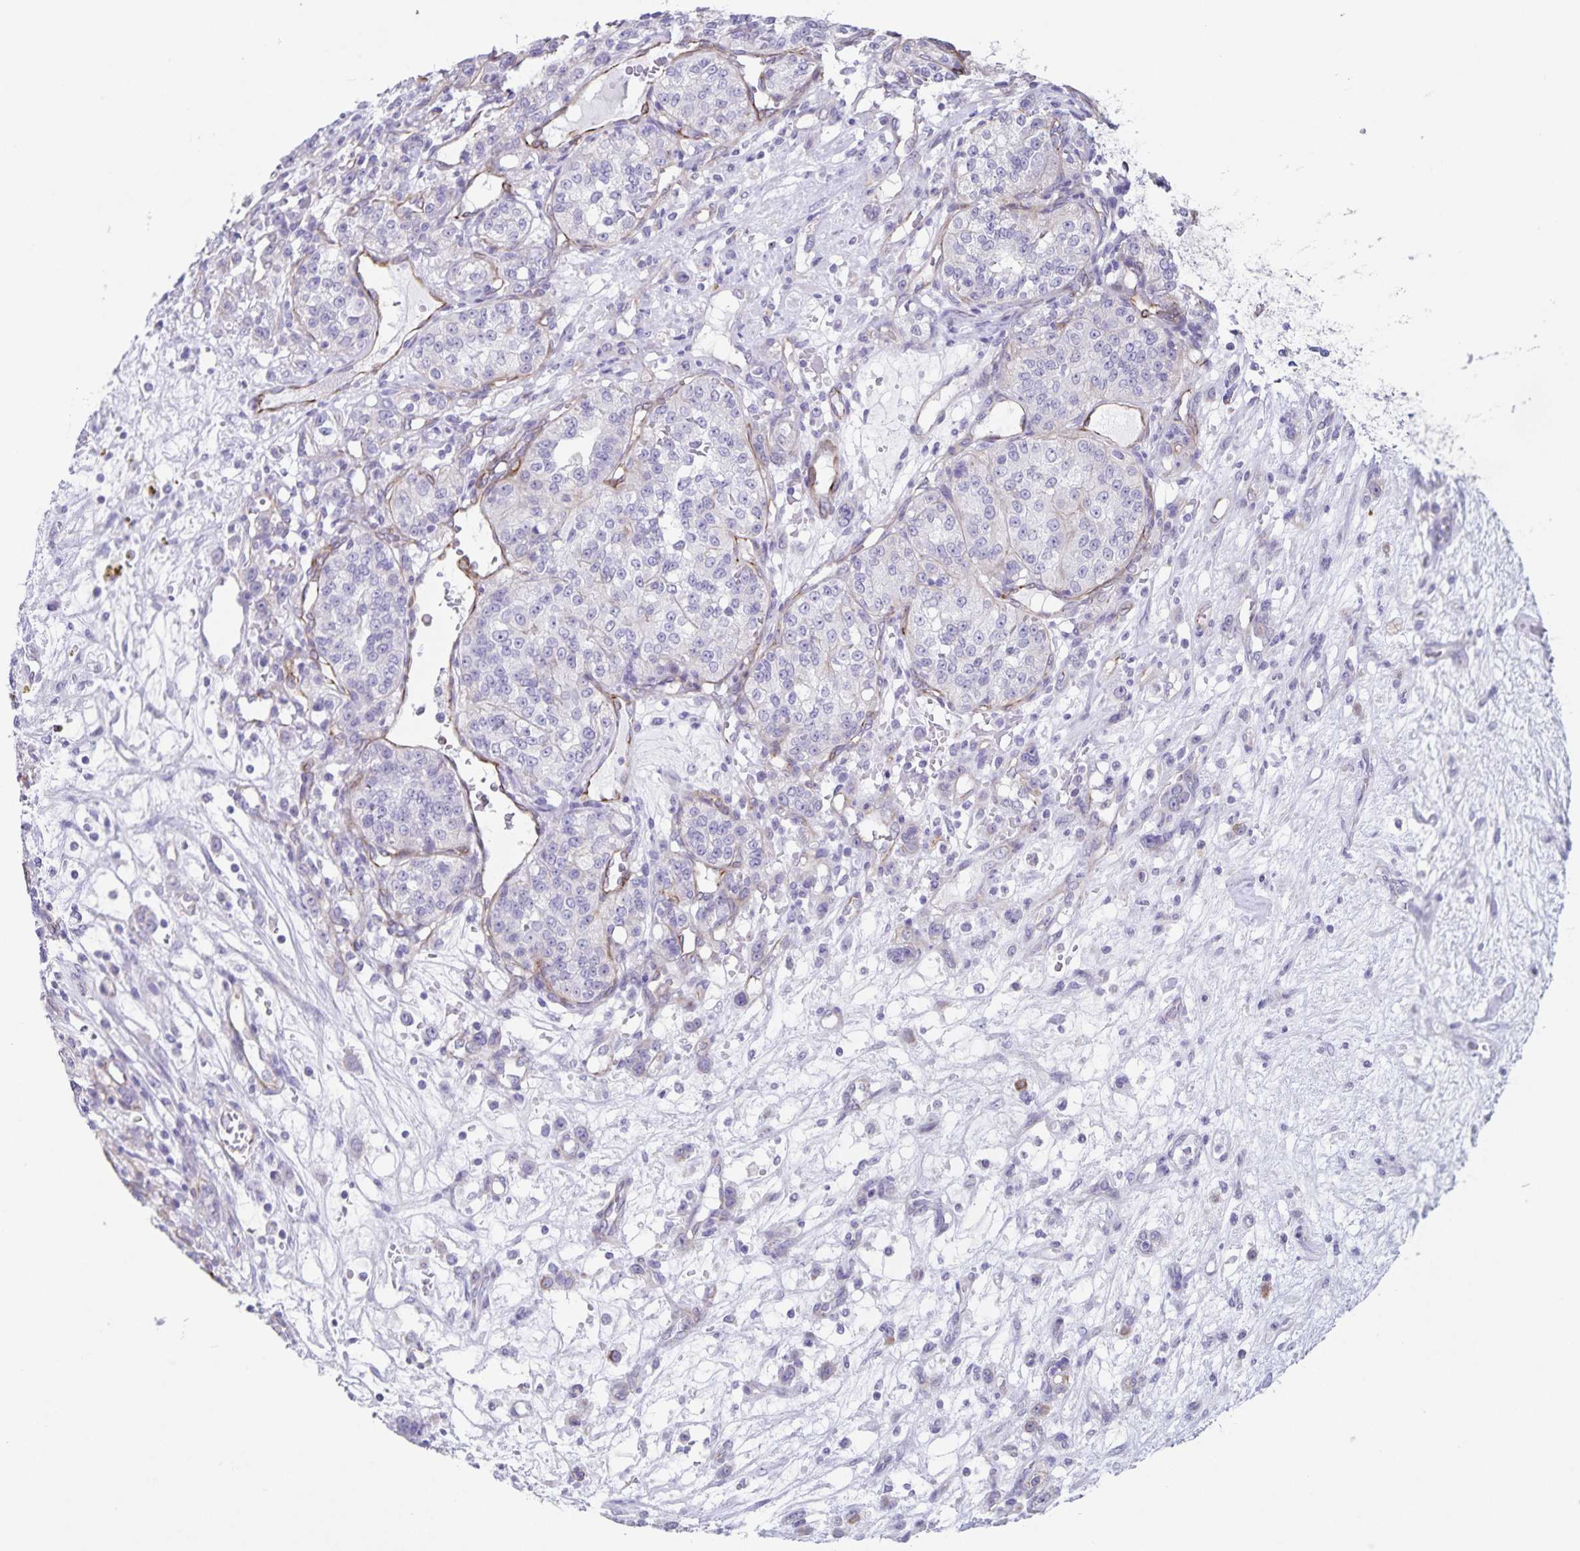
{"staining": {"intensity": "negative", "quantity": "none", "location": "none"}, "tissue": "renal cancer", "cell_type": "Tumor cells", "image_type": "cancer", "snomed": [{"axis": "morphology", "description": "Adenocarcinoma, NOS"}, {"axis": "topography", "description": "Kidney"}], "caption": "DAB (3,3'-diaminobenzidine) immunohistochemical staining of human adenocarcinoma (renal) shows no significant positivity in tumor cells.", "gene": "SYNM", "patient": {"sex": "female", "age": 63}}